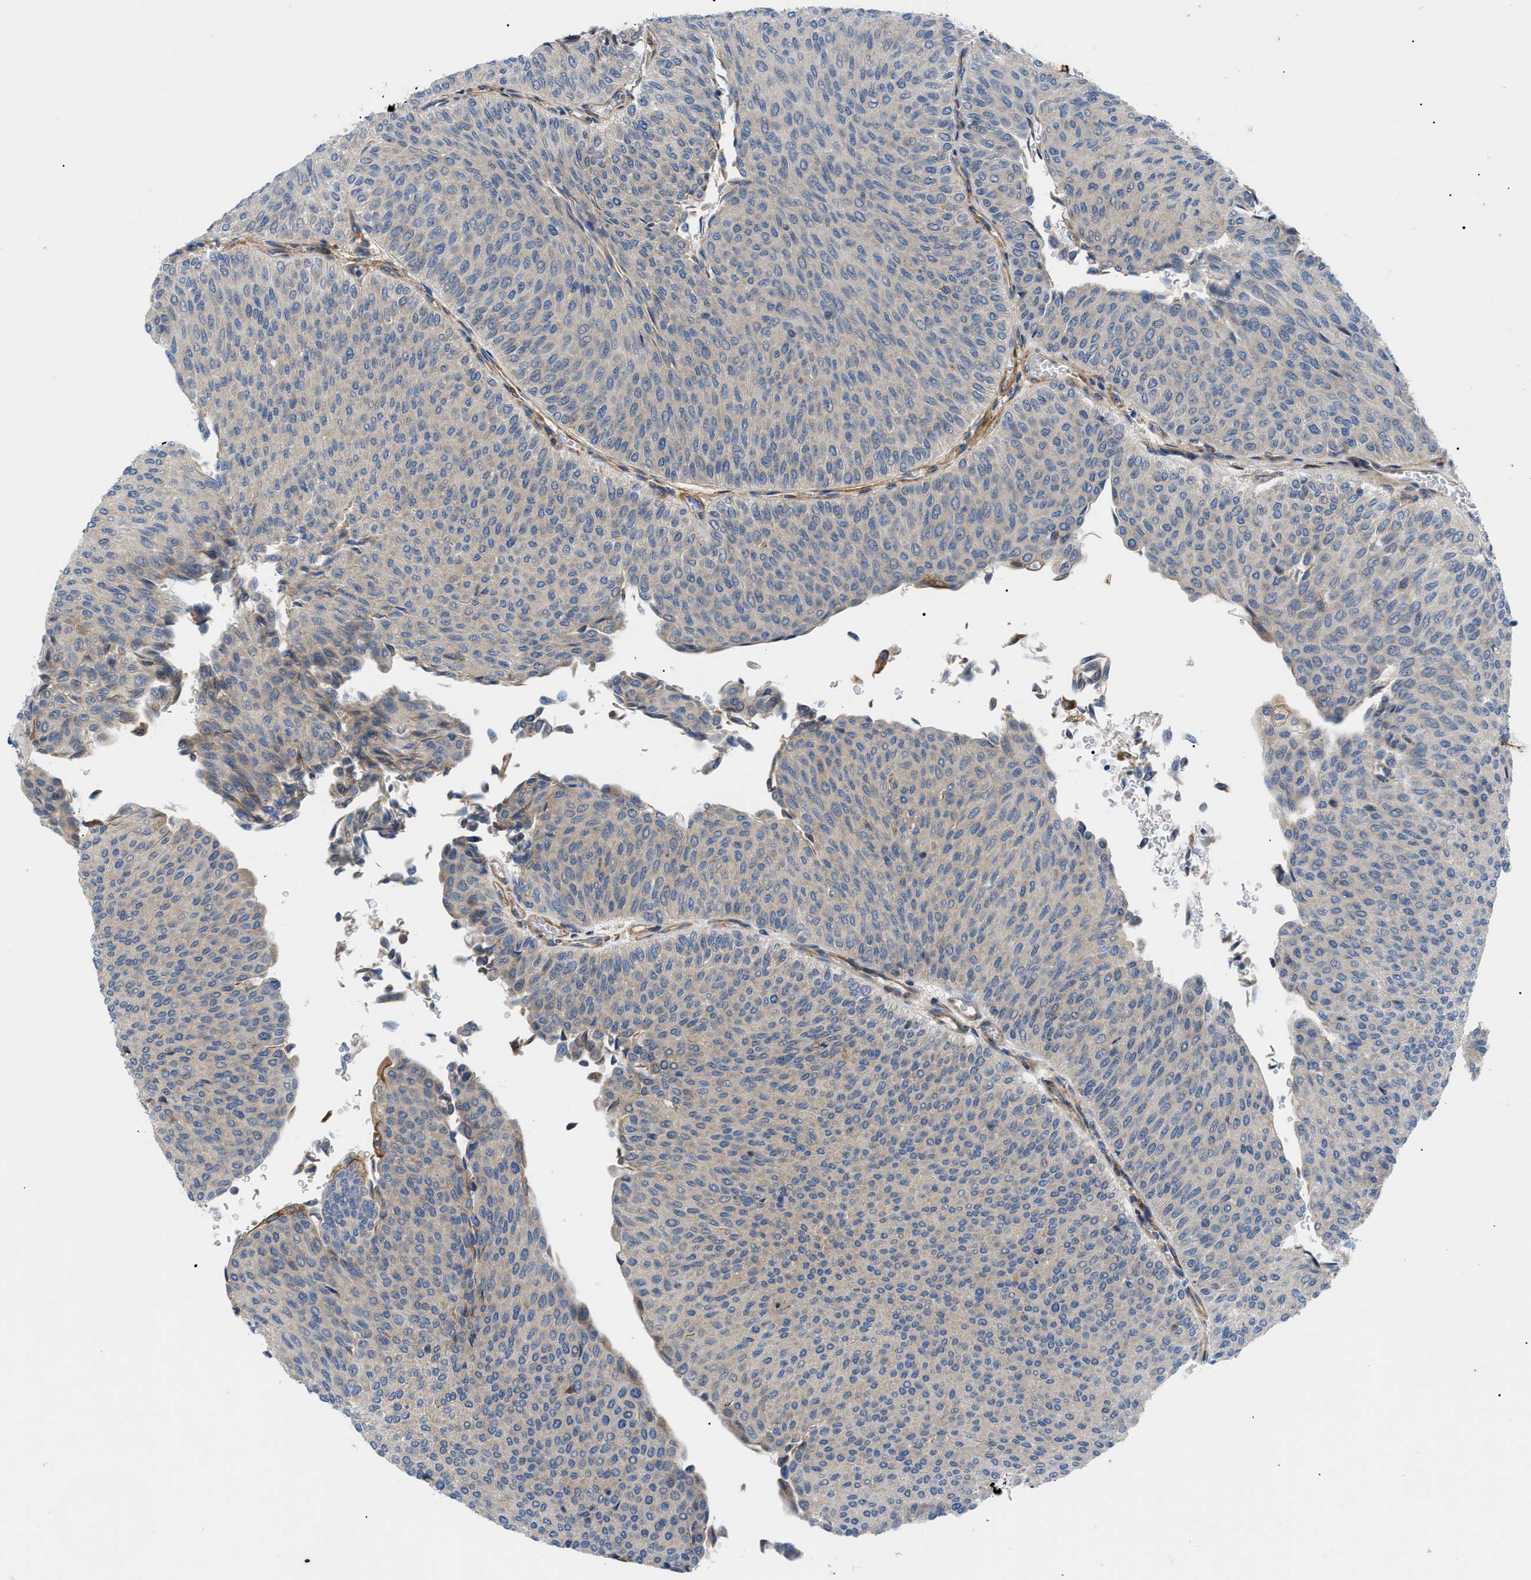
{"staining": {"intensity": "negative", "quantity": "none", "location": "none"}, "tissue": "urothelial cancer", "cell_type": "Tumor cells", "image_type": "cancer", "snomed": [{"axis": "morphology", "description": "Urothelial carcinoma, Low grade"}, {"axis": "topography", "description": "Urinary bladder"}], "caption": "Low-grade urothelial carcinoma was stained to show a protein in brown. There is no significant expression in tumor cells.", "gene": "HSPB8", "patient": {"sex": "male", "age": 78}}